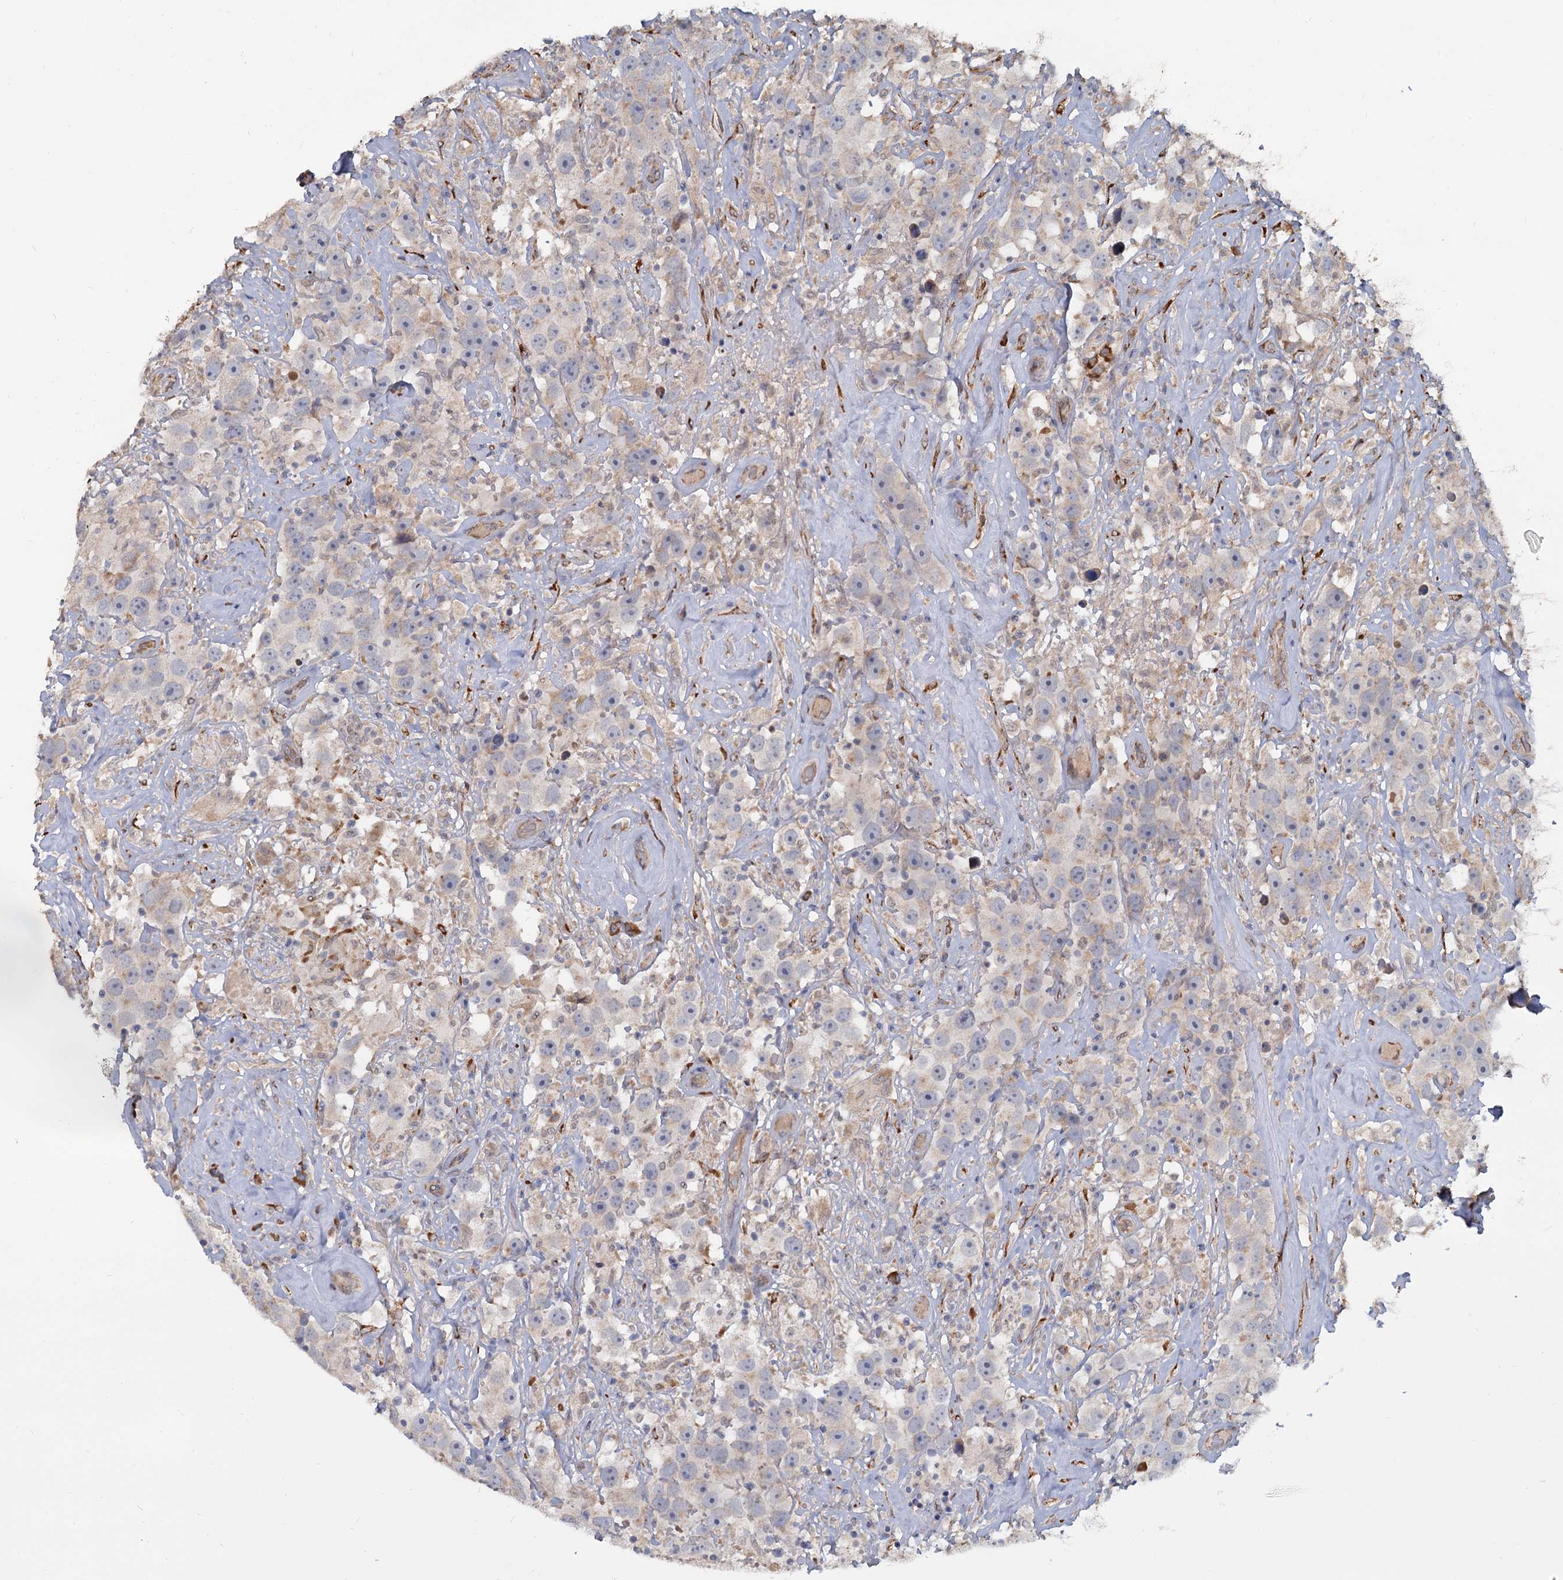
{"staining": {"intensity": "negative", "quantity": "none", "location": "none"}, "tissue": "testis cancer", "cell_type": "Tumor cells", "image_type": "cancer", "snomed": [{"axis": "morphology", "description": "Seminoma, NOS"}, {"axis": "topography", "description": "Testis"}], "caption": "This histopathology image is of testis seminoma stained with immunohistochemistry to label a protein in brown with the nuclei are counter-stained blue. There is no staining in tumor cells. Nuclei are stained in blue.", "gene": "LRRC51", "patient": {"sex": "male", "age": 49}}